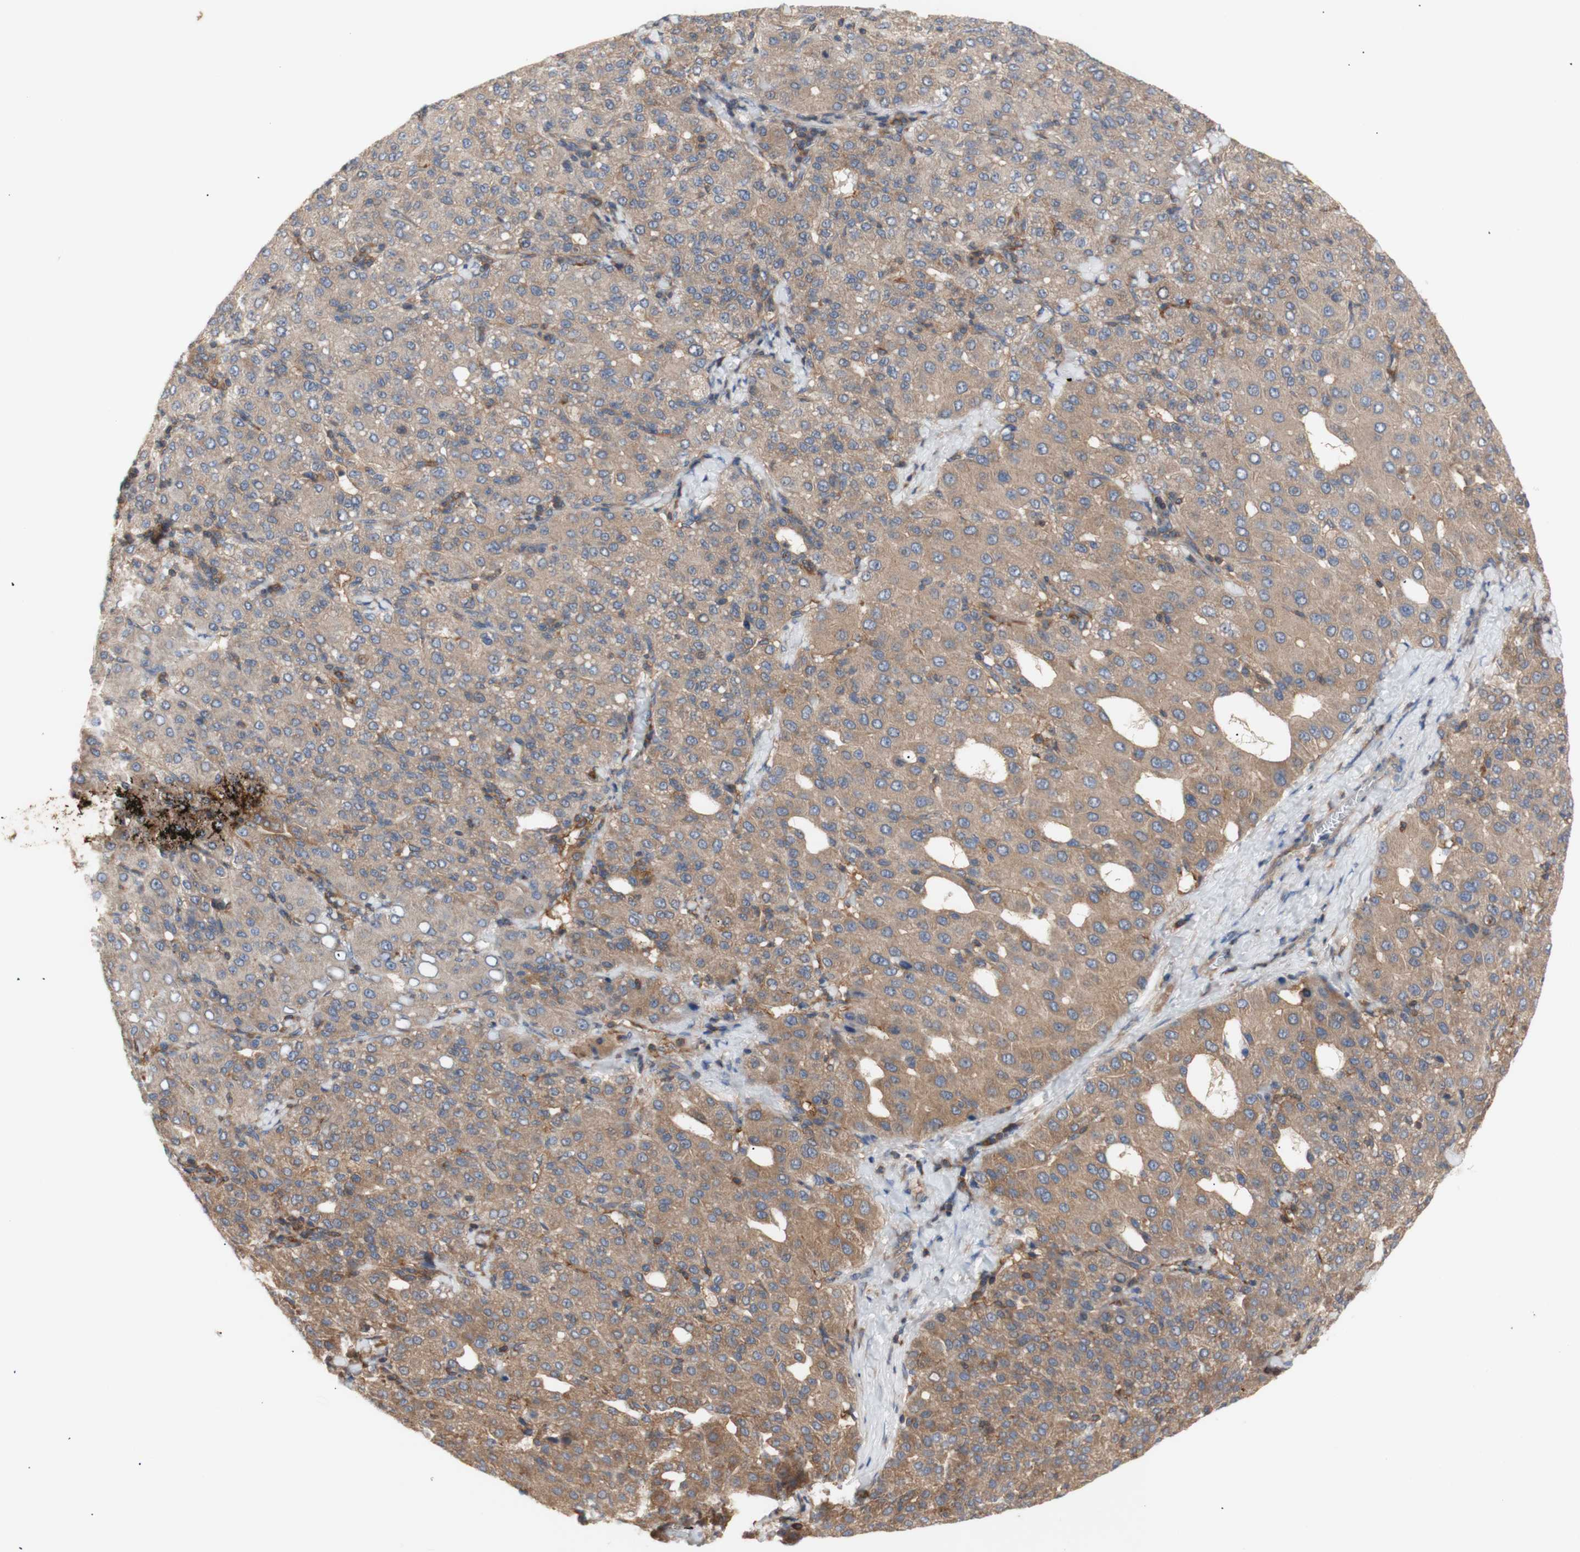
{"staining": {"intensity": "moderate", "quantity": "25%-75%", "location": "cytoplasmic/membranous"}, "tissue": "liver cancer", "cell_type": "Tumor cells", "image_type": "cancer", "snomed": [{"axis": "morphology", "description": "Carcinoma, Hepatocellular, NOS"}, {"axis": "topography", "description": "Liver"}], "caption": "Liver hepatocellular carcinoma tissue shows moderate cytoplasmic/membranous expression in approximately 25%-75% of tumor cells, visualized by immunohistochemistry. The staining was performed using DAB (3,3'-diaminobenzidine), with brown indicating positive protein expression. Nuclei are stained blue with hematoxylin.", "gene": "IKBKG", "patient": {"sex": "male", "age": 65}}